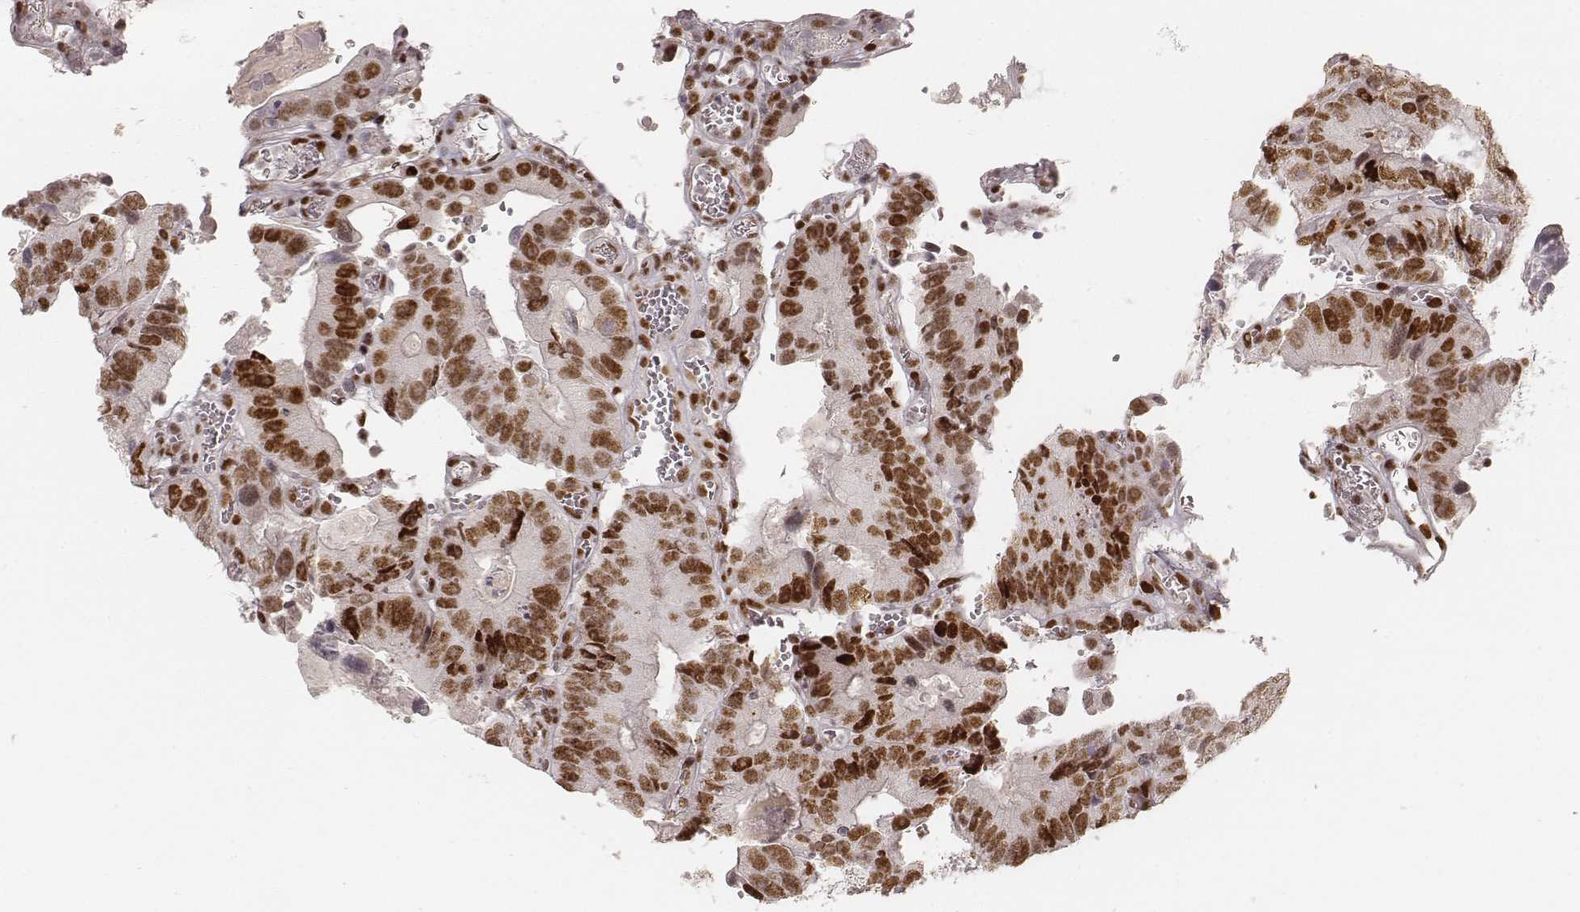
{"staining": {"intensity": "strong", "quantity": ">75%", "location": "nuclear"}, "tissue": "colorectal cancer", "cell_type": "Tumor cells", "image_type": "cancer", "snomed": [{"axis": "morphology", "description": "Adenocarcinoma, NOS"}, {"axis": "topography", "description": "Colon"}], "caption": "A histopathology image of human colorectal cancer (adenocarcinoma) stained for a protein exhibits strong nuclear brown staining in tumor cells. (Stains: DAB (3,3'-diaminobenzidine) in brown, nuclei in blue, Microscopy: brightfield microscopy at high magnification).", "gene": "HNRNPC", "patient": {"sex": "female", "age": 86}}